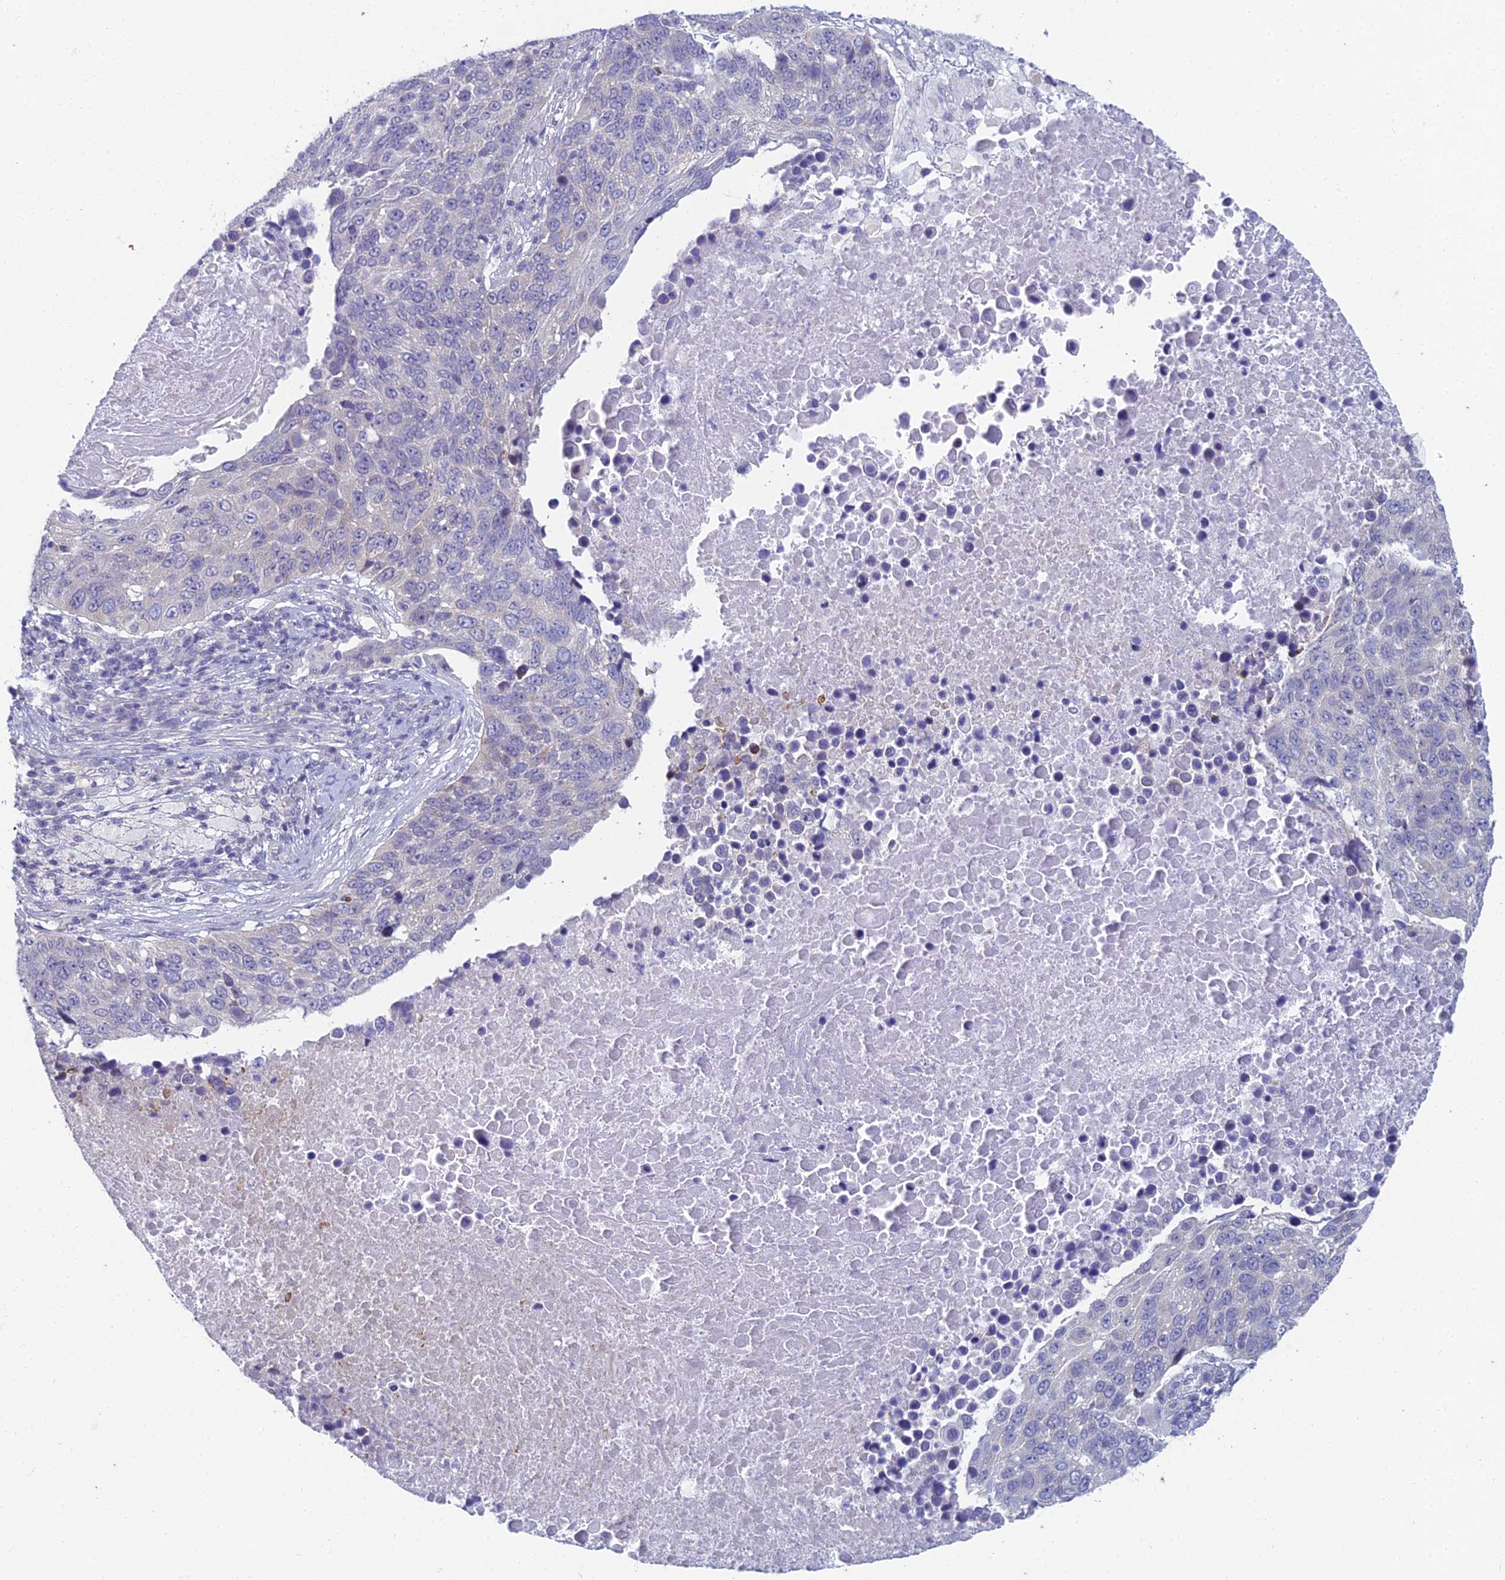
{"staining": {"intensity": "negative", "quantity": "none", "location": "none"}, "tissue": "lung cancer", "cell_type": "Tumor cells", "image_type": "cancer", "snomed": [{"axis": "morphology", "description": "Normal tissue, NOS"}, {"axis": "morphology", "description": "Squamous cell carcinoma, NOS"}, {"axis": "topography", "description": "Lymph node"}, {"axis": "topography", "description": "Lung"}], "caption": "An IHC photomicrograph of lung squamous cell carcinoma is shown. There is no staining in tumor cells of lung squamous cell carcinoma.", "gene": "EEF2KMT", "patient": {"sex": "male", "age": 66}}